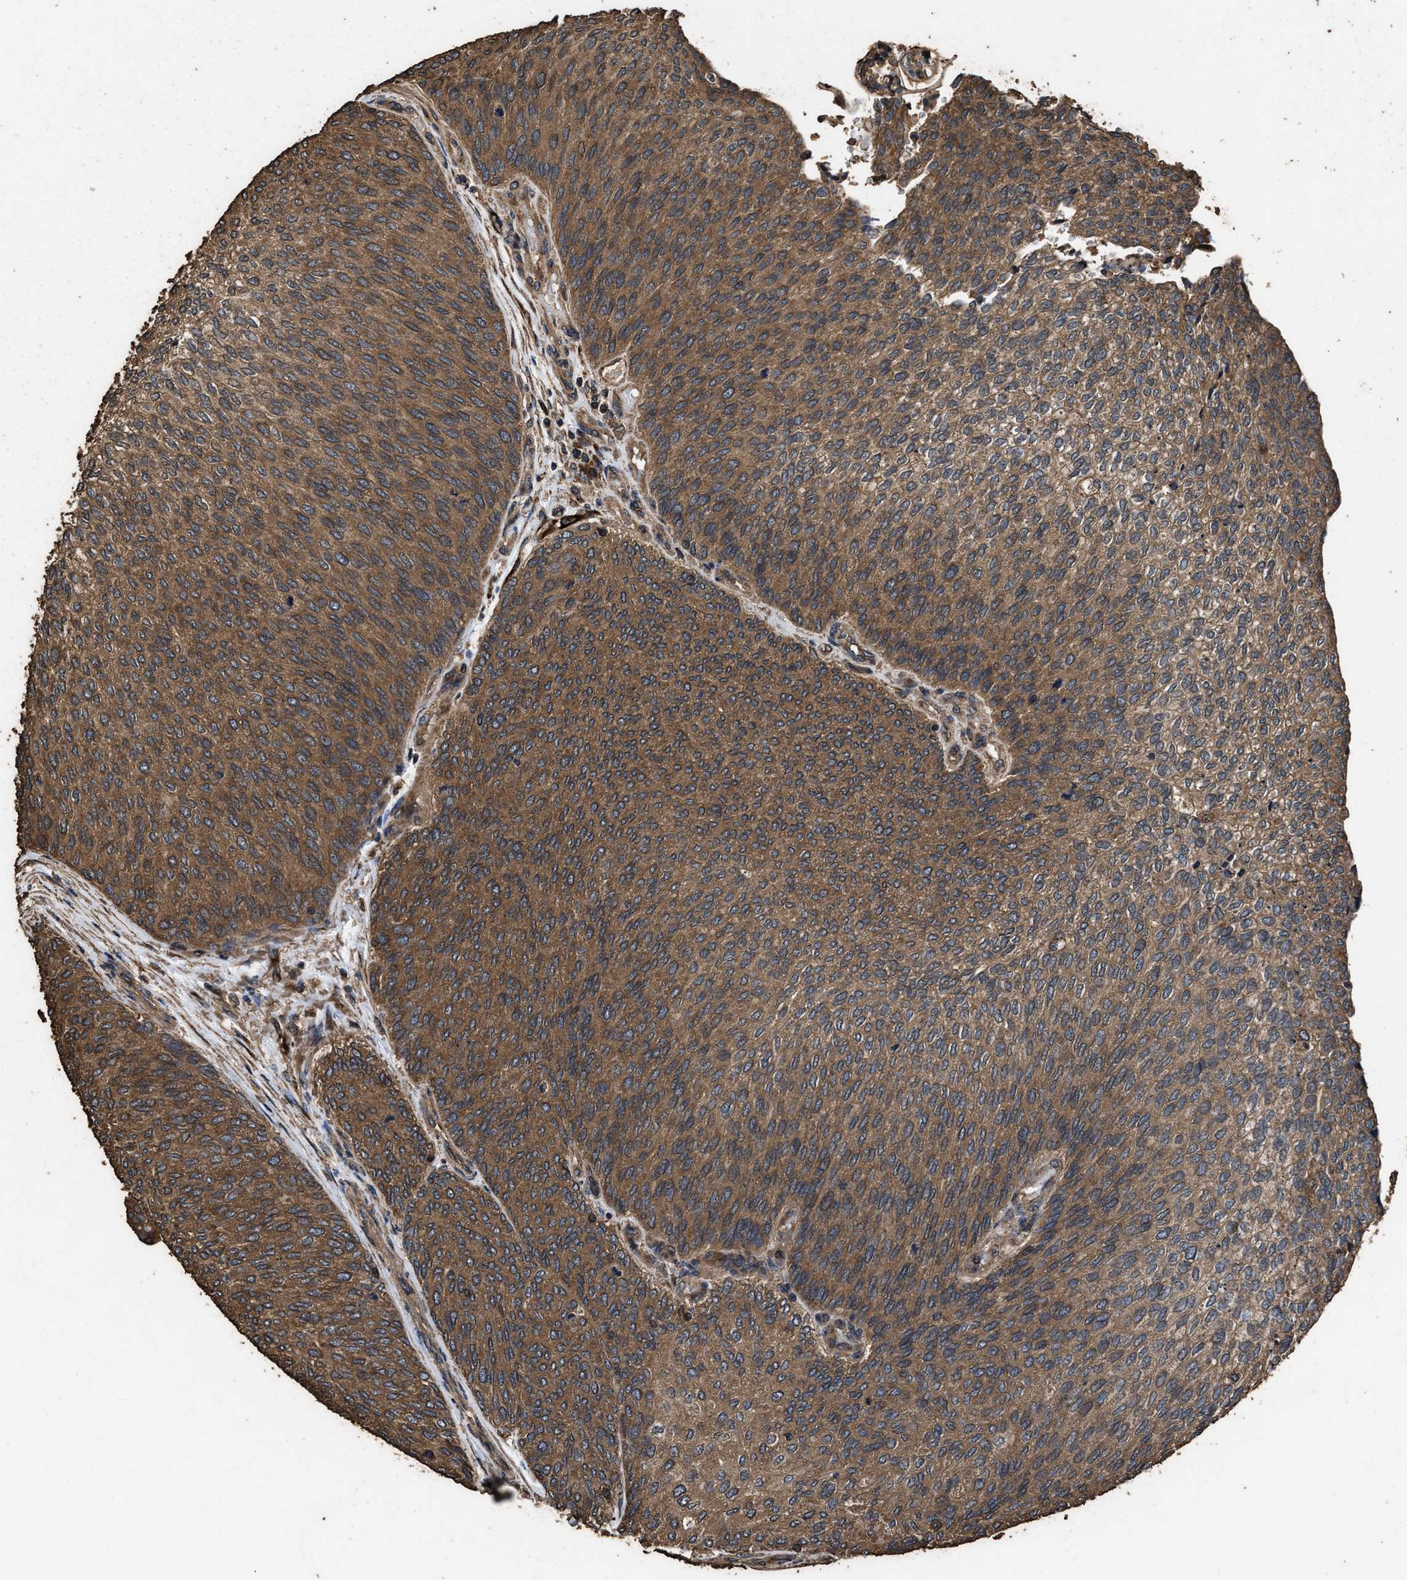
{"staining": {"intensity": "moderate", "quantity": ">75%", "location": "cytoplasmic/membranous"}, "tissue": "urothelial cancer", "cell_type": "Tumor cells", "image_type": "cancer", "snomed": [{"axis": "morphology", "description": "Urothelial carcinoma, Low grade"}, {"axis": "topography", "description": "Urinary bladder"}], "caption": "This micrograph demonstrates IHC staining of urothelial cancer, with medium moderate cytoplasmic/membranous expression in approximately >75% of tumor cells.", "gene": "ZMYND19", "patient": {"sex": "female", "age": 79}}